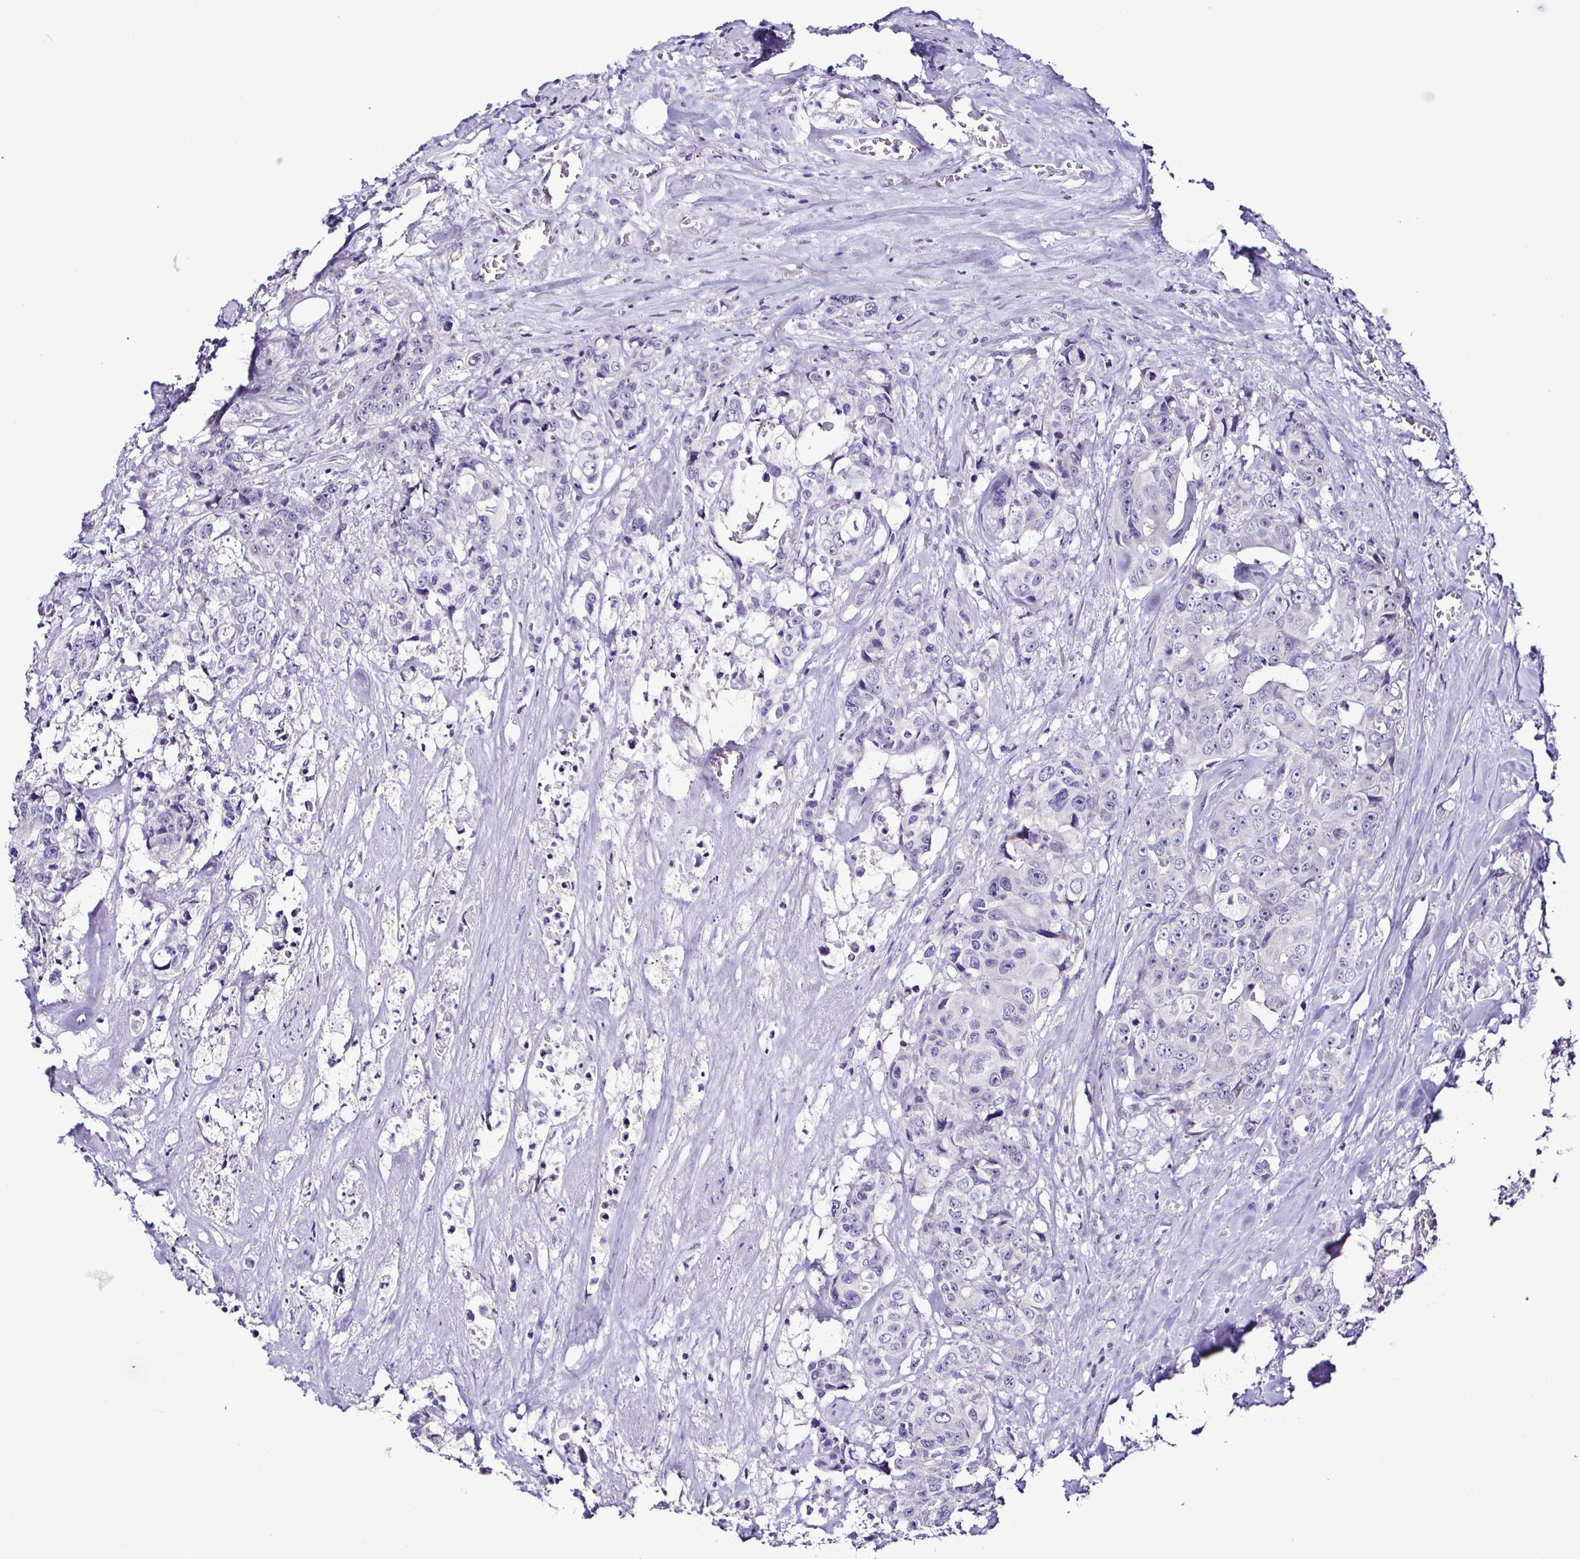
{"staining": {"intensity": "negative", "quantity": "none", "location": "none"}, "tissue": "colorectal cancer", "cell_type": "Tumor cells", "image_type": "cancer", "snomed": [{"axis": "morphology", "description": "Adenocarcinoma, NOS"}, {"axis": "topography", "description": "Rectum"}], "caption": "High power microscopy micrograph of an immunohistochemistry micrograph of colorectal cancer, revealing no significant positivity in tumor cells. (Immunohistochemistry, brightfield microscopy, high magnification).", "gene": "SRL", "patient": {"sex": "female", "age": 62}}